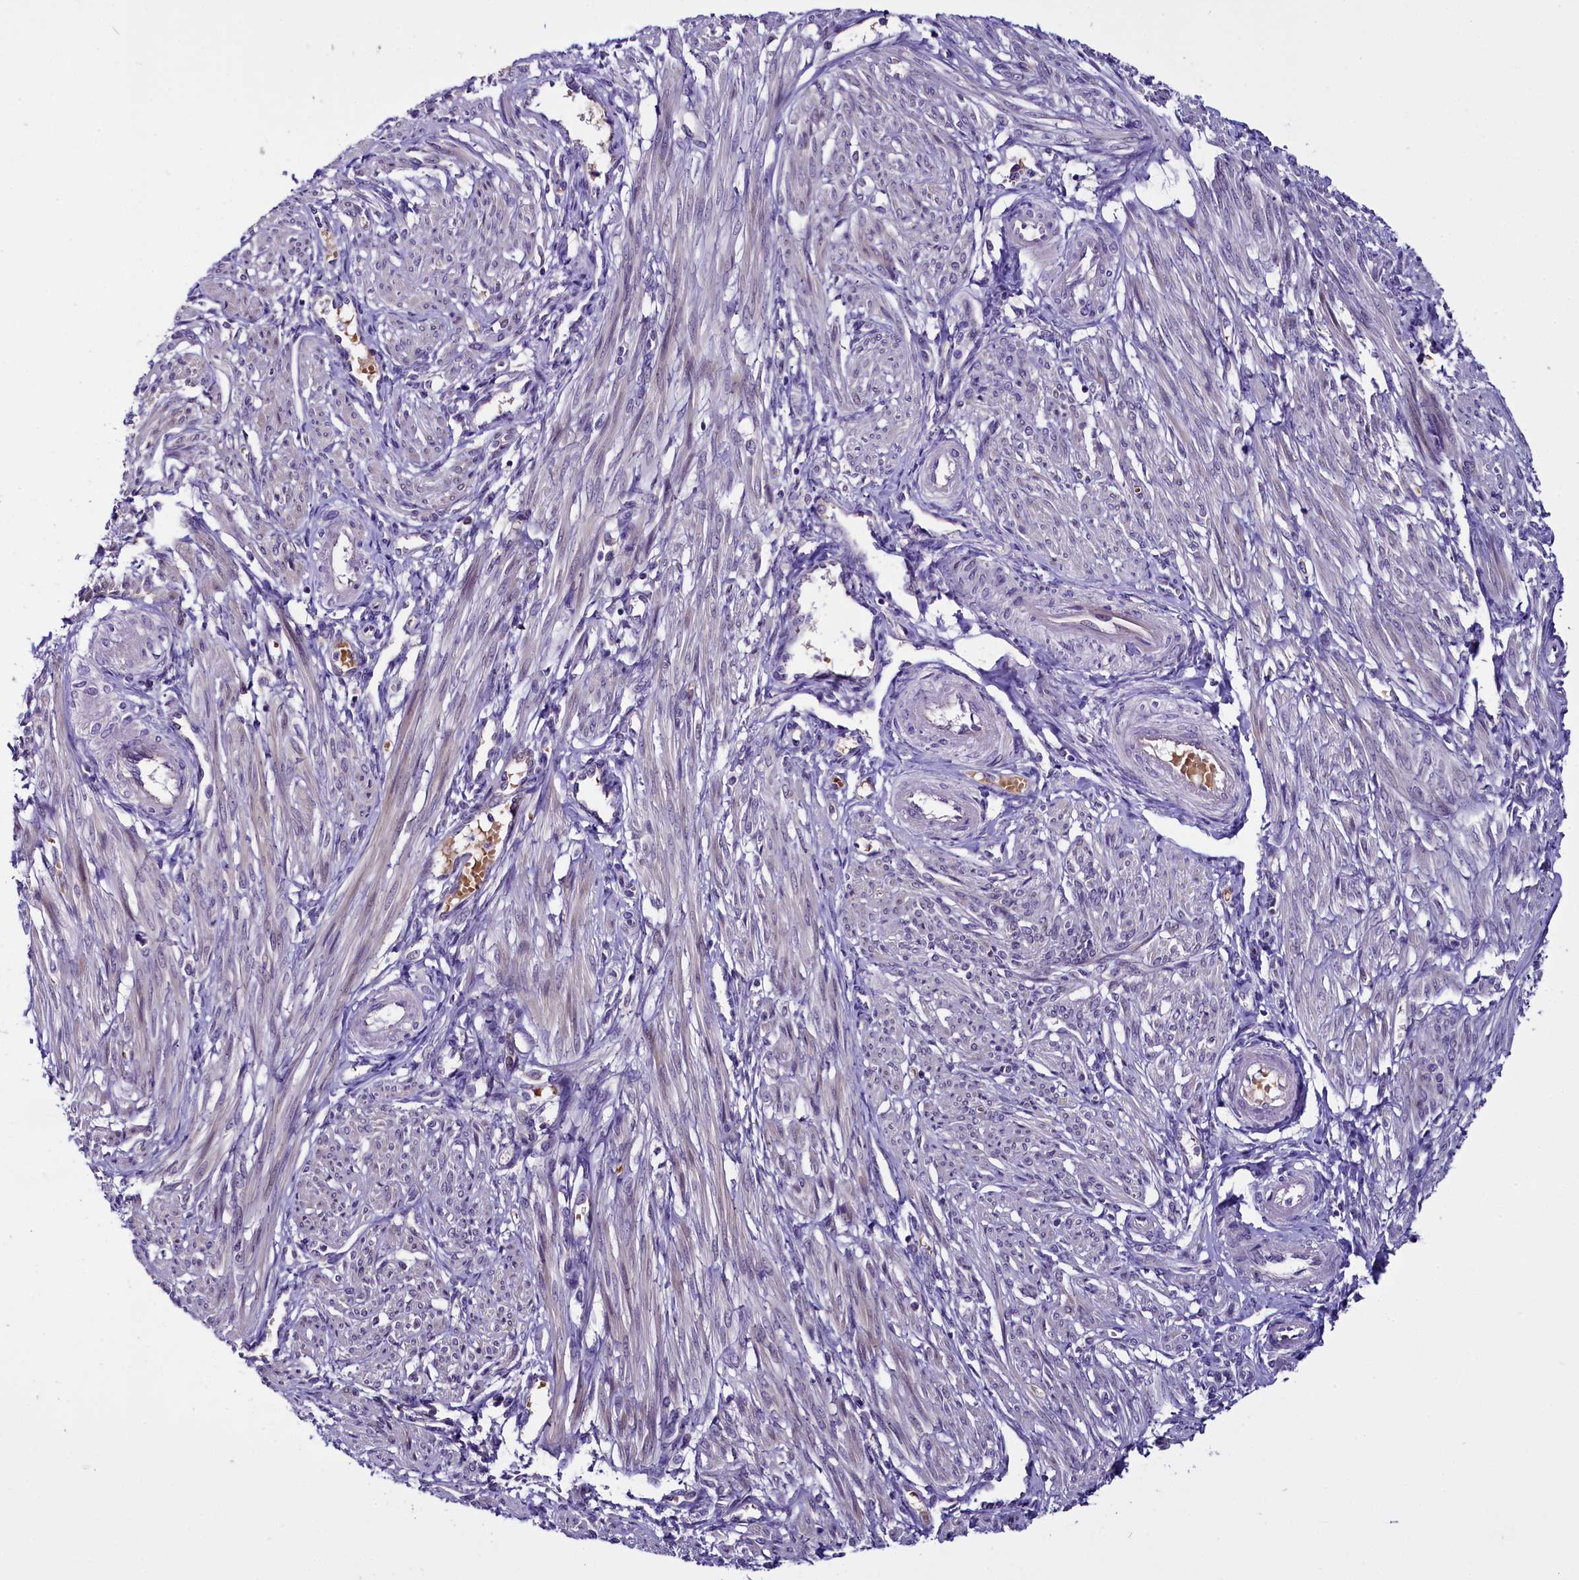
{"staining": {"intensity": "negative", "quantity": "none", "location": "none"}, "tissue": "smooth muscle", "cell_type": "Smooth muscle cells", "image_type": "normal", "snomed": [{"axis": "morphology", "description": "Normal tissue, NOS"}, {"axis": "topography", "description": "Smooth muscle"}], "caption": "Immunohistochemical staining of benign human smooth muscle displays no significant staining in smooth muscle cells.", "gene": "C9orf40", "patient": {"sex": "female", "age": 39}}